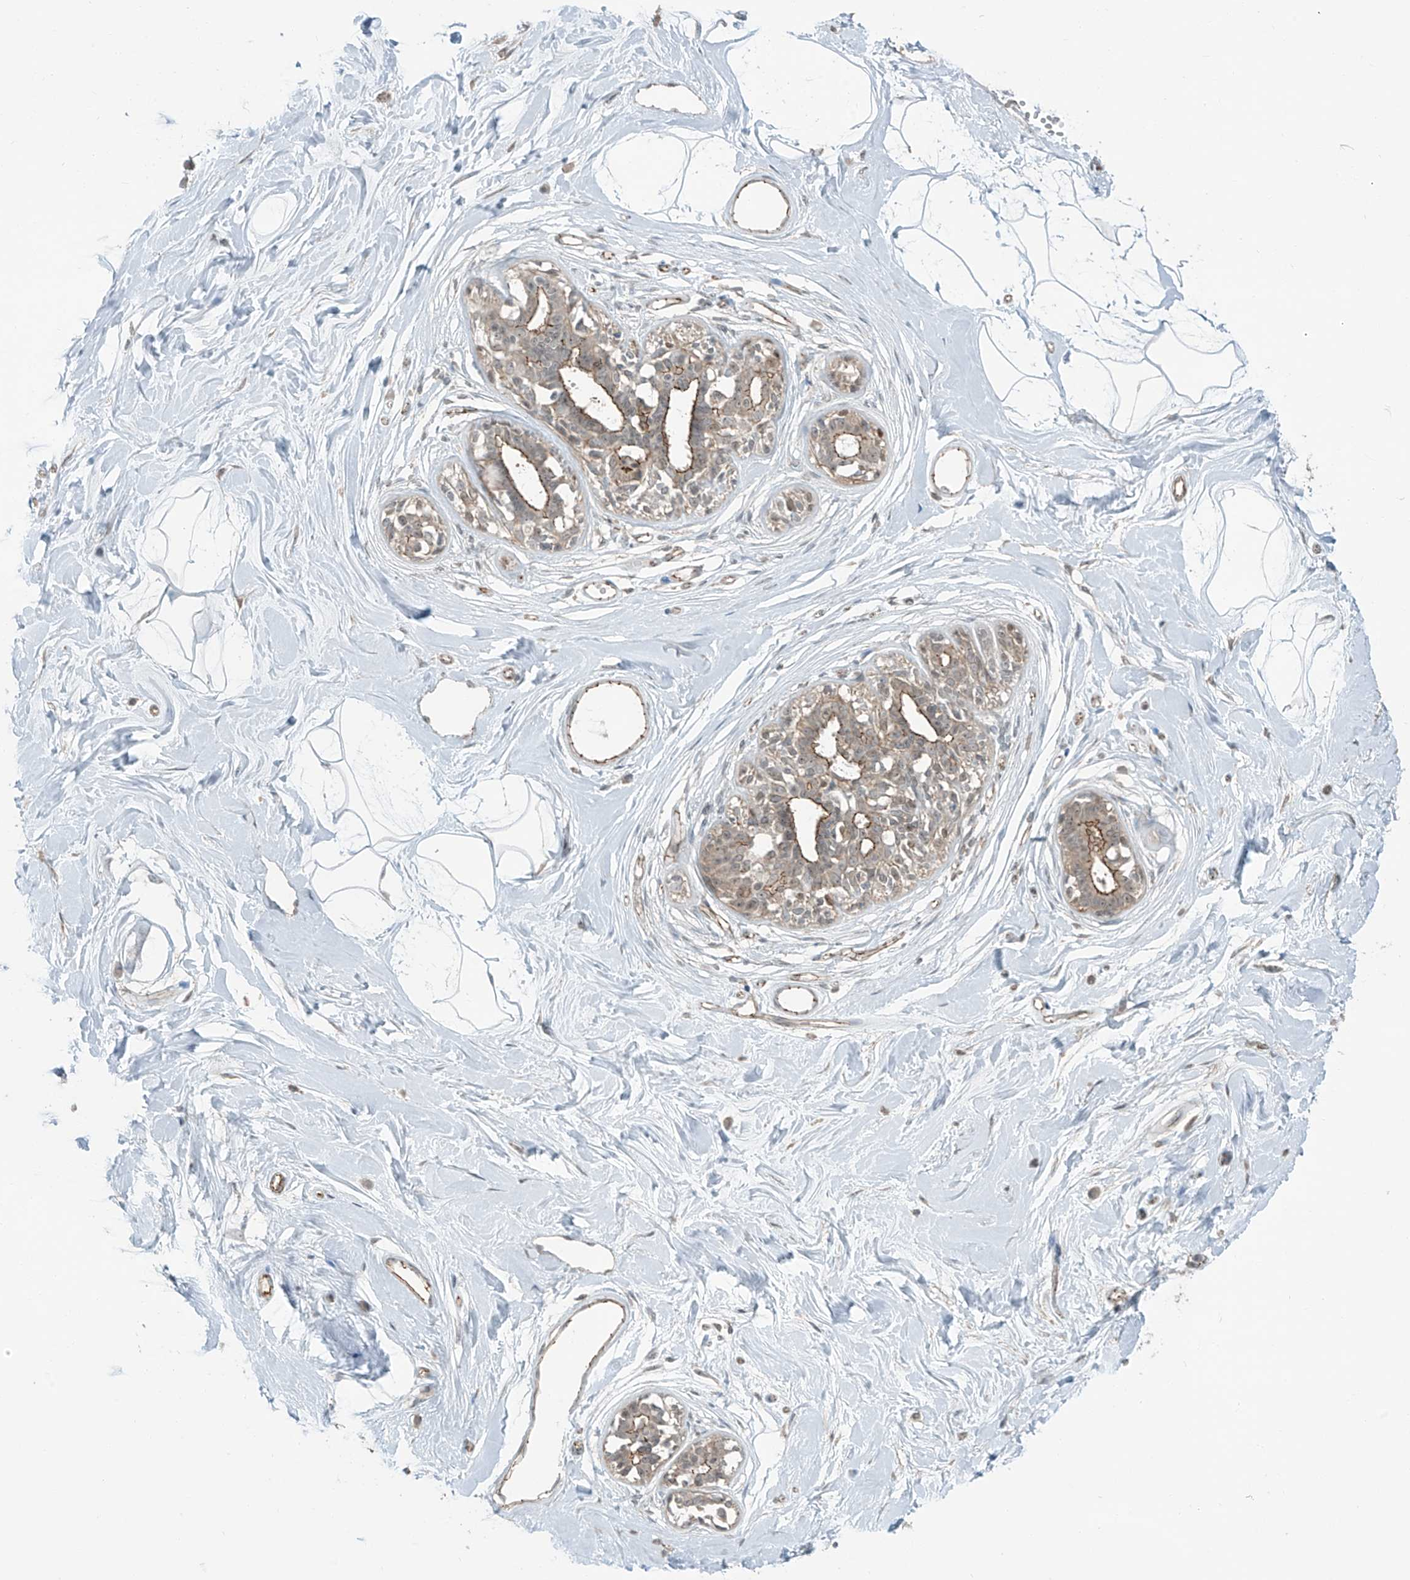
{"staining": {"intensity": "negative", "quantity": "none", "location": "none"}, "tissue": "breast", "cell_type": "Adipocytes", "image_type": "normal", "snomed": [{"axis": "morphology", "description": "Normal tissue, NOS"}, {"axis": "topography", "description": "Breast"}], "caption": "DAB immunohistochemical staining of benign breast exhibits no significant positivity in adipocytes. The staining is performed using DAB (3,3'-diaminobenzidine) brown chromogen with nuclei counter-stained in using hematoxylin.", "gene": "ZNF16", "patient": {"sex": "female", "age": 45}}